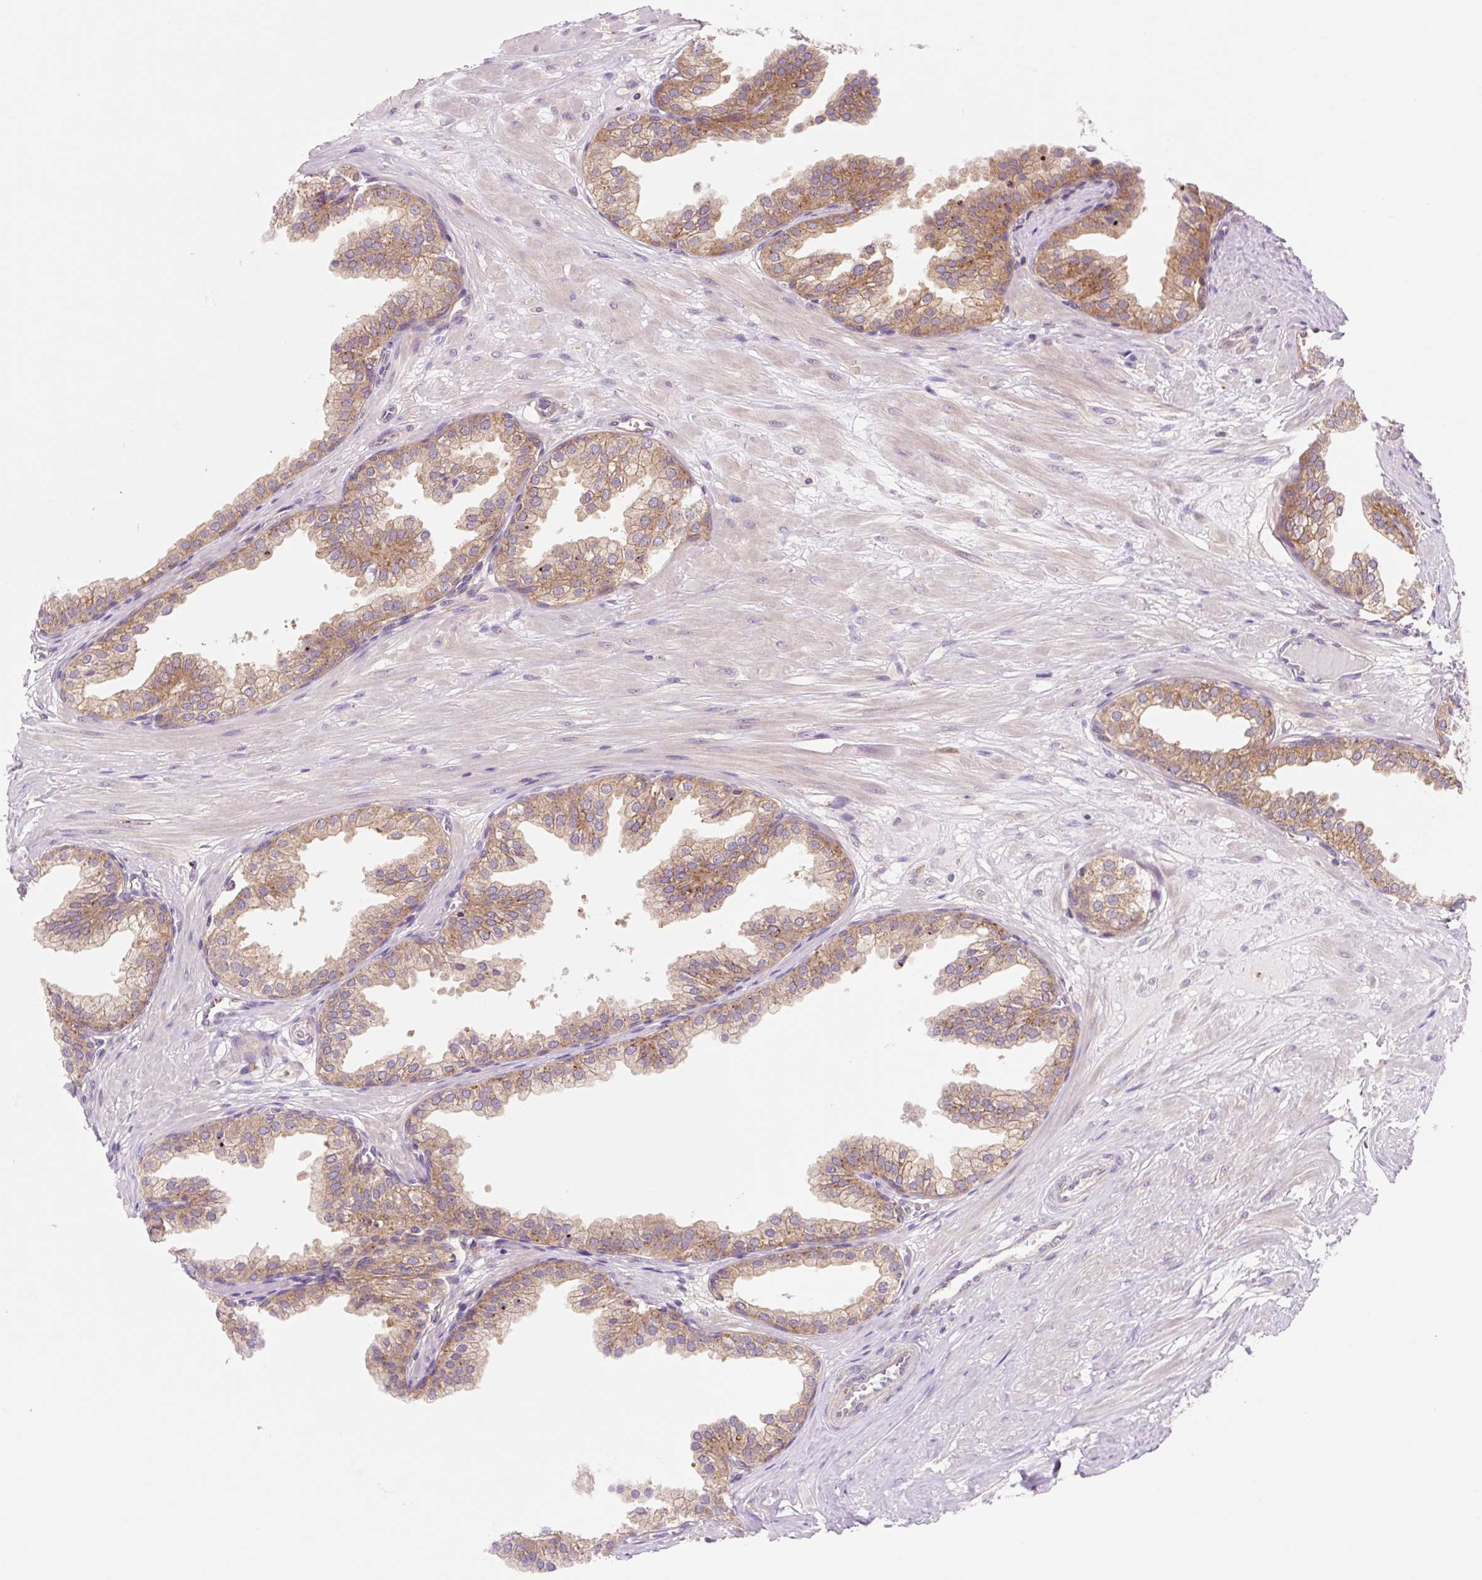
{"staining": {"intensity": "moderate", "quantity": "25%-75%", "location": "cytoplasmic/membranous"}, "tissue": "prostate", "cell_type": "Glandular cells", "image_type": "normal", "snomed": [{"axis": "morphology", "description": "Normal tissue, NOS"}, {"axis": "topography", "description": "Prostate"}, {"axis": "topography", "description": "Peripheral nerve tissue"}], "caption": "Immunohistochemistry (DAB) staining of normal prostate displays moderate cytoplasmic/membranous protein positivity in approximately 25%-75% of glandular cells.", "gene": "VPS4A", "patient": {"sex": "male", "age": 55}}